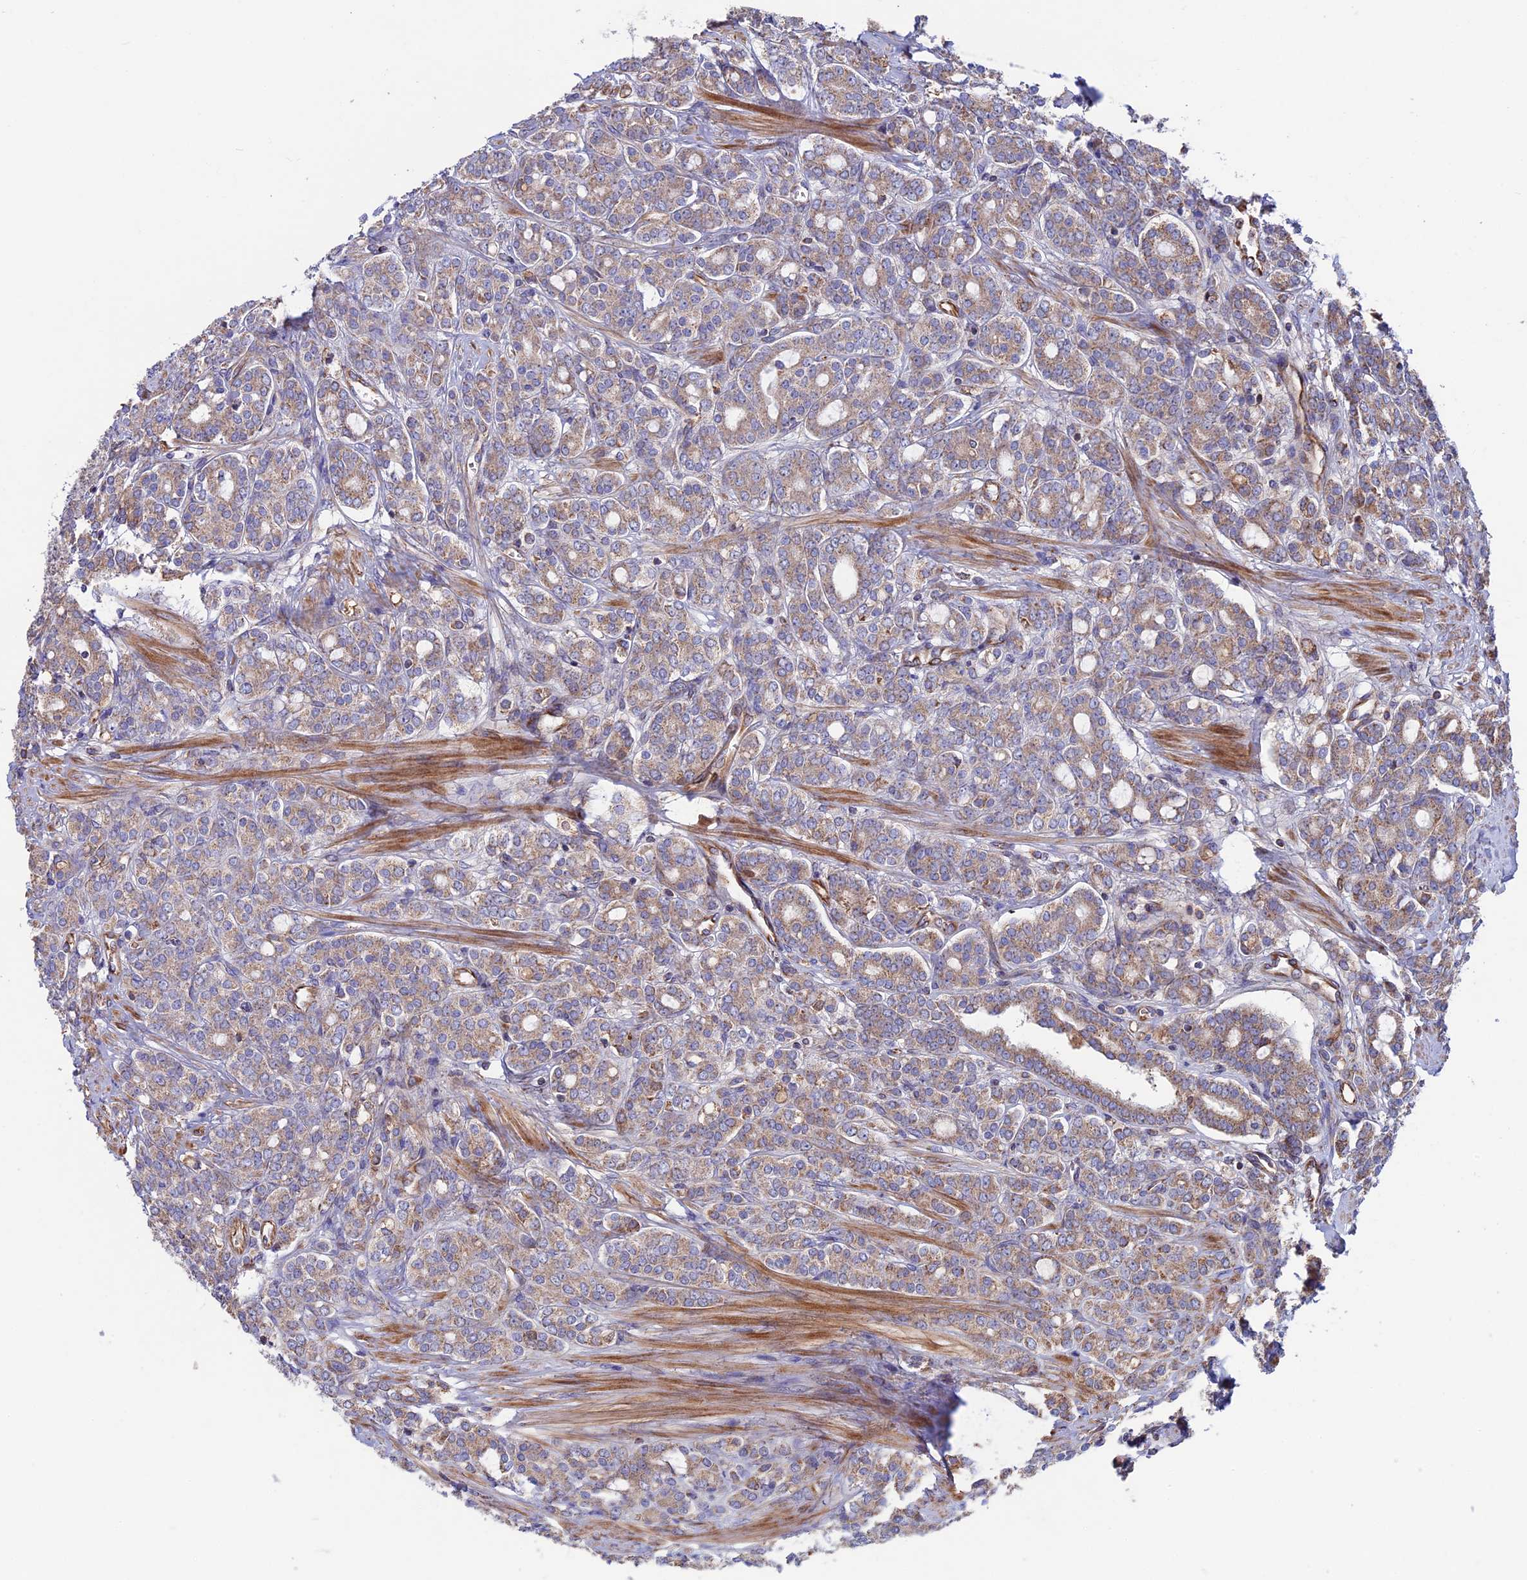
{"staining": {"intensity": "moderate", "quantity": ">75%", "location": "cytoplasmic/membranous"}, "tissue": "prostate cancer", "cell_type": "Tumor cells", "image_type": "cancer", "snomed": [{"axis": "morphology", "description": "Adenocarcinoma, High grade"}, {"axis": "topography", "description": "Prostate"}], "caption": "Tumor cells show medium levels of moderate cytoplasmic/membranous positivity in about >75% of cells in adenocarcinoma (high-grade) (prostate).", "gene": "SLC15A5", "patient": {"sex": "male", "age": 62}}